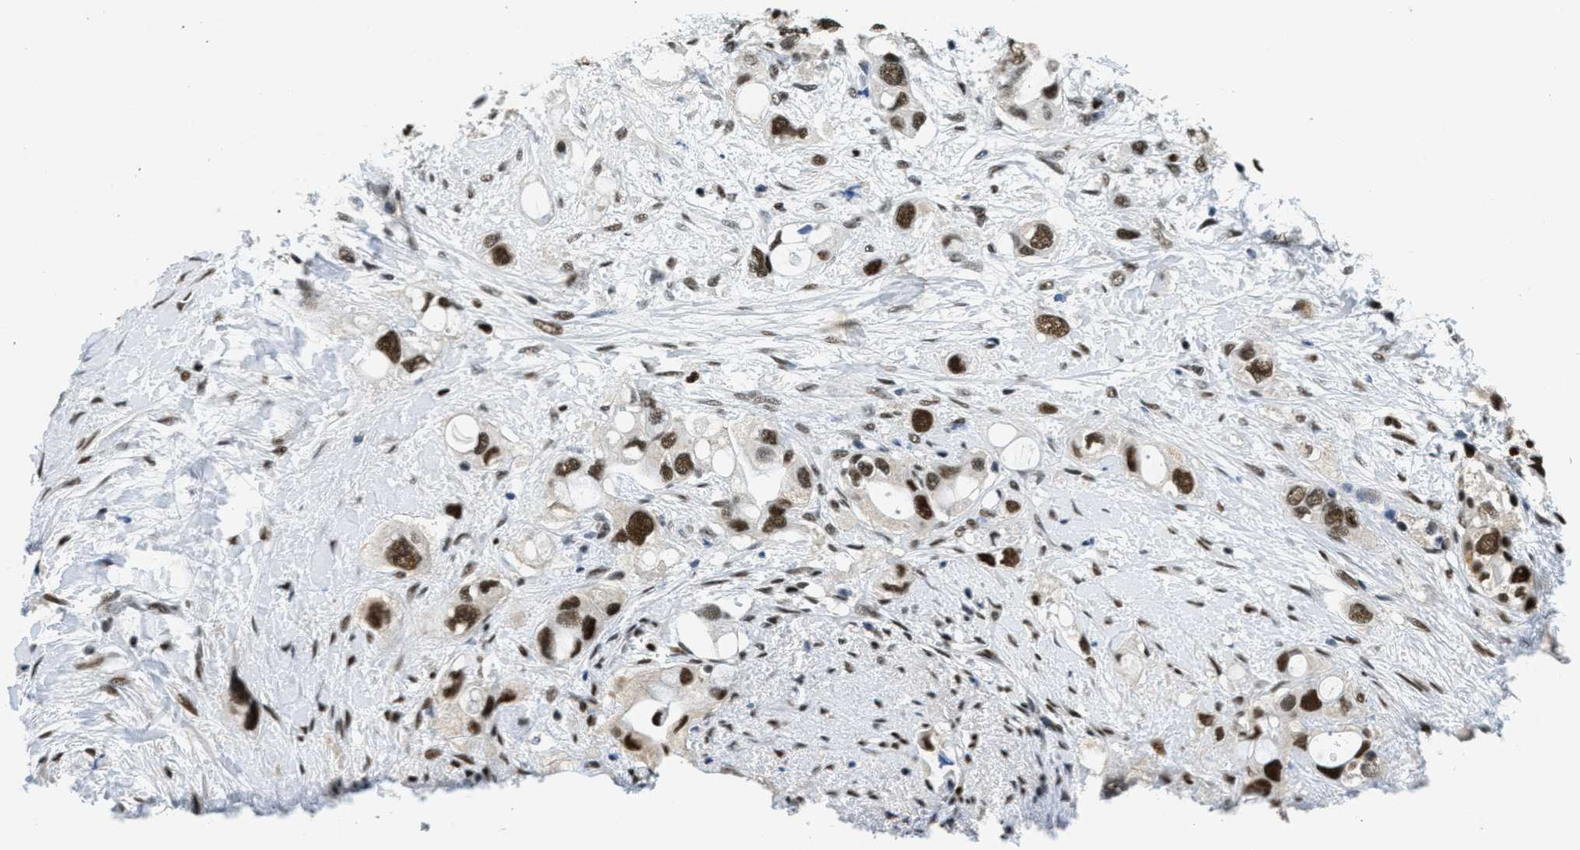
{"staining": {"intensity": "strong", "quantity": ">75%", "location": "nuclear"}, "tissue": "pancreatic cancer", "cell_type": "Tumor cells", "image_type": "cancer", "snomed": [{"axis": "morphology", "description": "Adenocarcinoma, NOS"}, {"axis": "topography", "description": "Pancreas"}], "caption": "Pancreatic cancer stained with IHC demonstrates strong nuclear positivity in approximately >75% of tumor cells.", "gene": "SSB", "patient": {"sex": "female", "age": 56}}